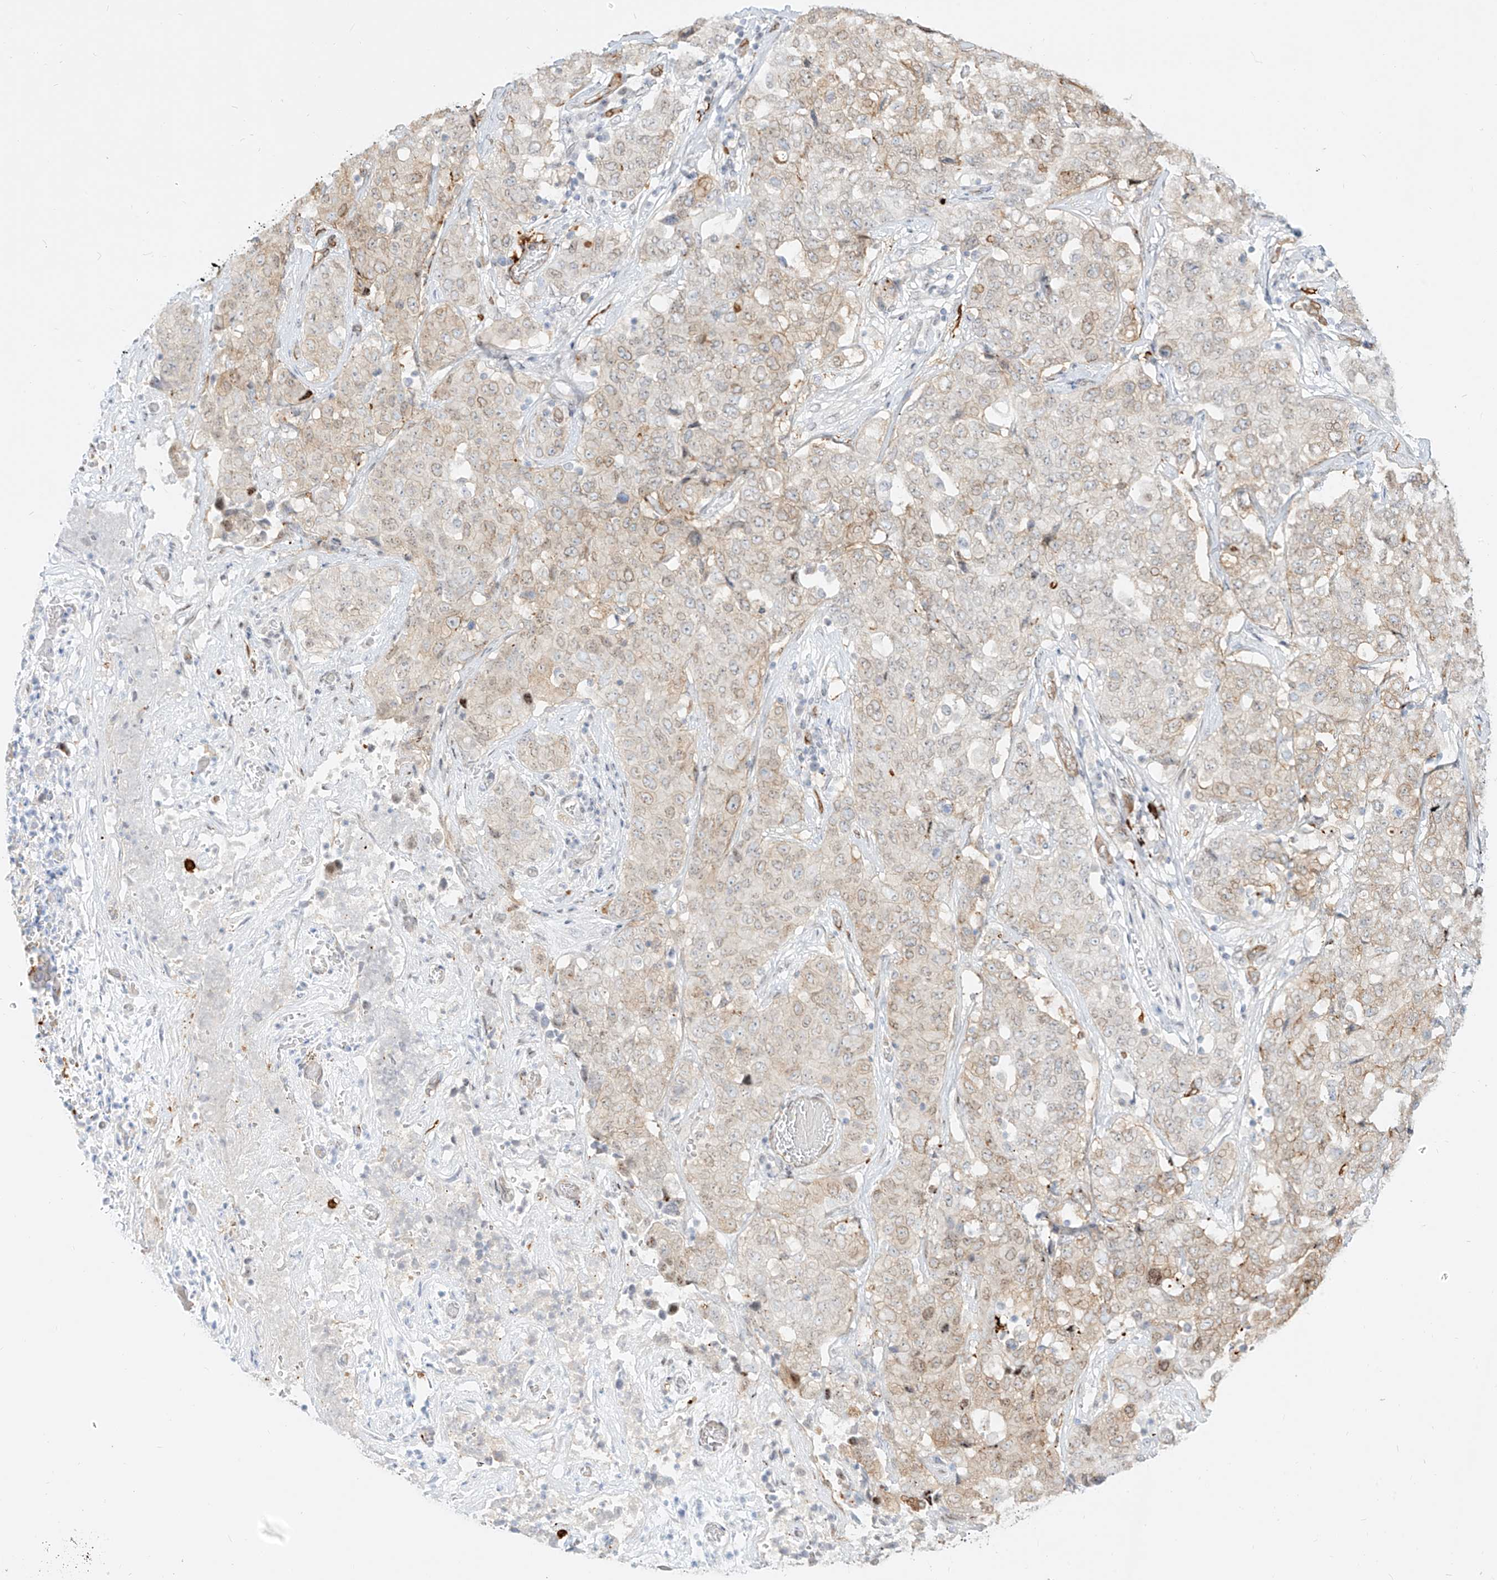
{"staining": {"intensity": "weak", "quantity": "25%-75%", "location": "cytoplasmic/membranous"}, "tissue": "stomach cancer", "cell_type": "Tumor cells", "image_type": "cancer", "snomed": [{"axis": "morphology", "description": "Normal tissue, NOS"}, {"axis": "morphology", "description": "Adenocarcinoma, NOS"}, {"axis": "topography", "description": "Lymph node"}, {"axis": "topography", "description": "Stomach"}], "caption": "Immunohistochemical staining of human stomach adenocarcinoma demonstrates low levels of weak cytoplasmic/membranous protein expression in about 25%-75% of tumor cells. Nuclei are stained in blue.", "gene": "NHSL1", "patient": {"sex": "male", "age": 48}}